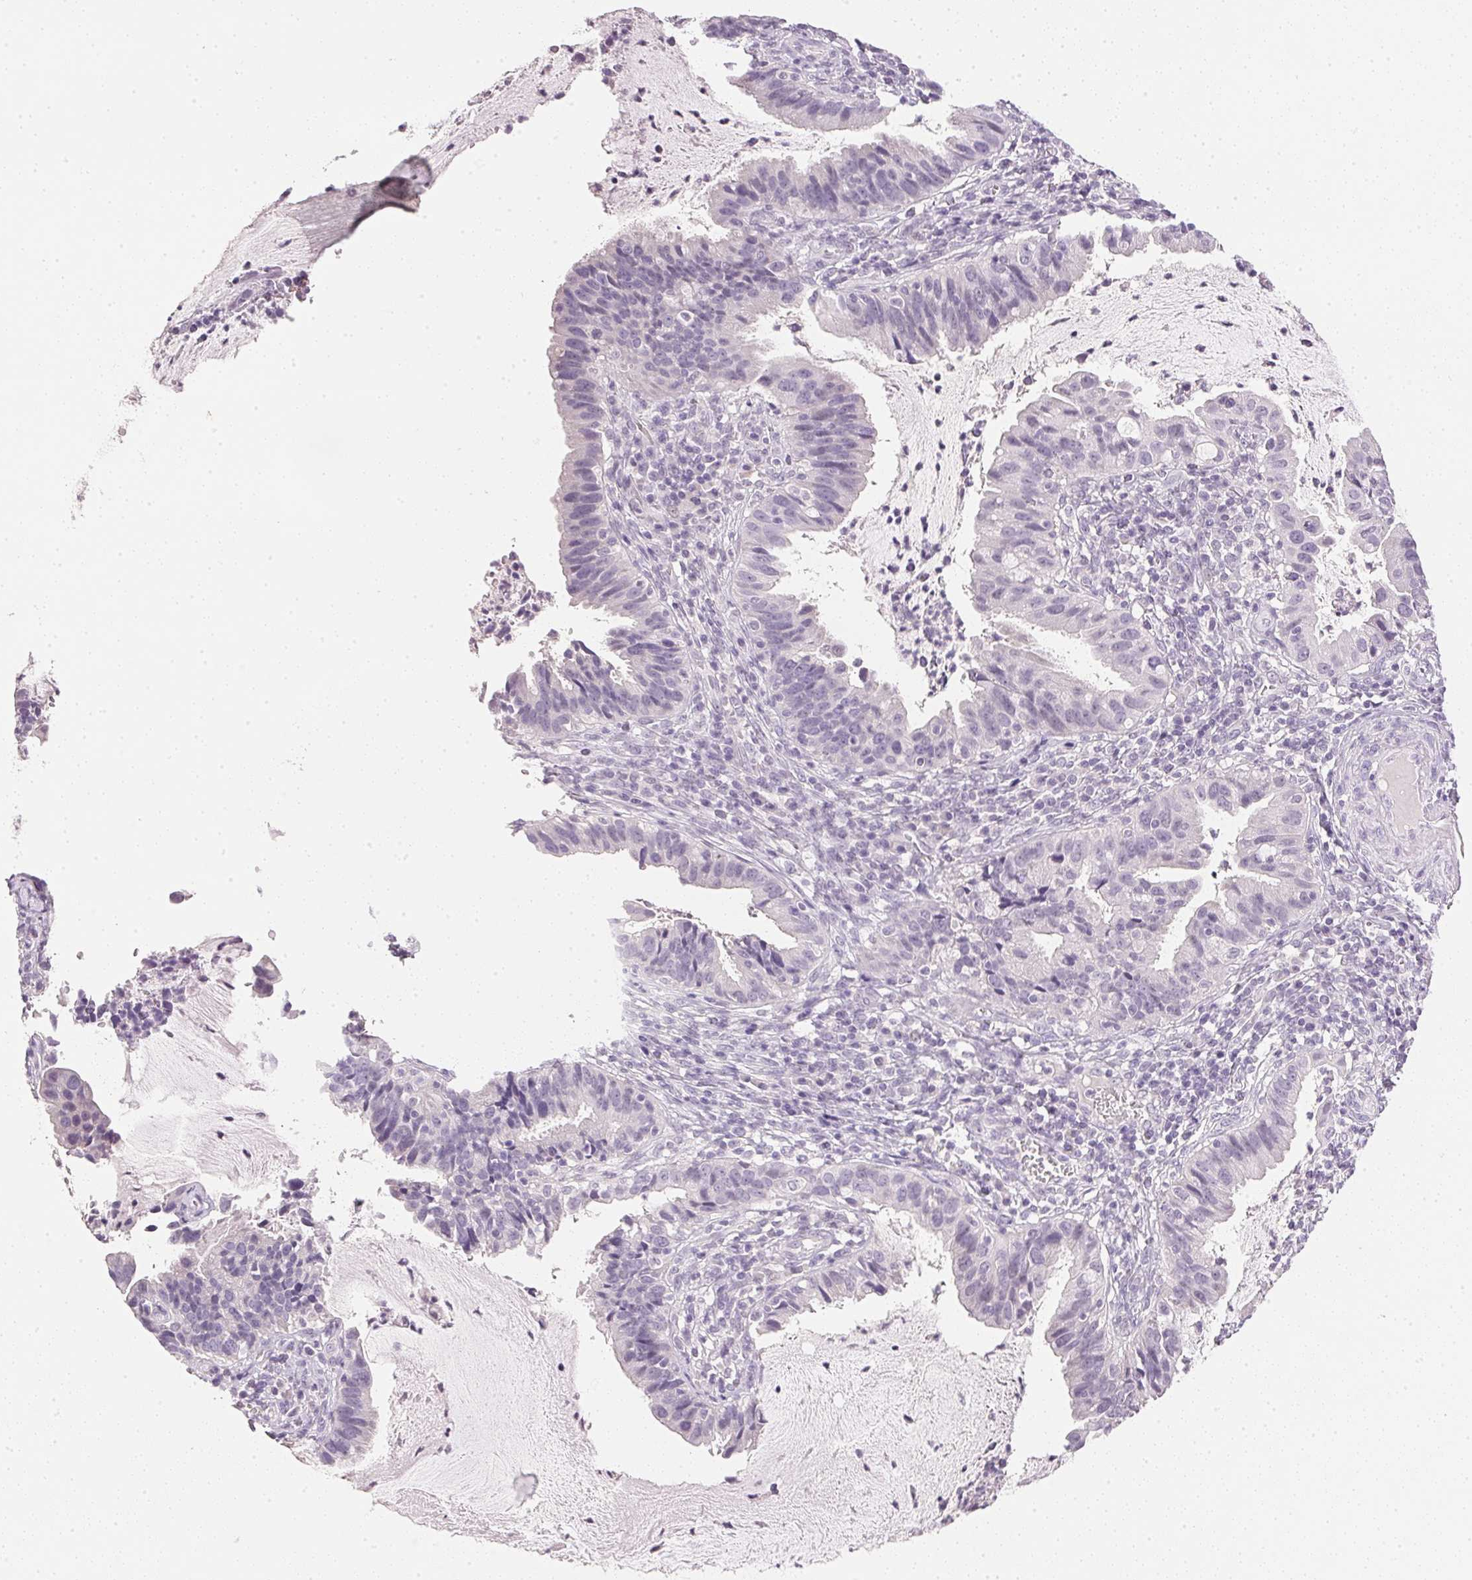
{"staining": {"intensity": "negative", "quantity": "none", "location": "none"}, "tissue": "cervical cancer", "cell_type": "Tumor cells", "image_type": "cancer", "snomed": [{"axis": "morphology", "description": "Adenocarcinoma, NOS"}, {"axis": "topography", "description": "Cervix"}], "caption": "An immunohistochemistry photomicrograph of adenocarcinoma (cervical) is shown. There is no staining in tumor cells of adenocarcinoma (cervical).", "gene": "IGFBP1", "patient": {"sex": "female", "age": 34}}